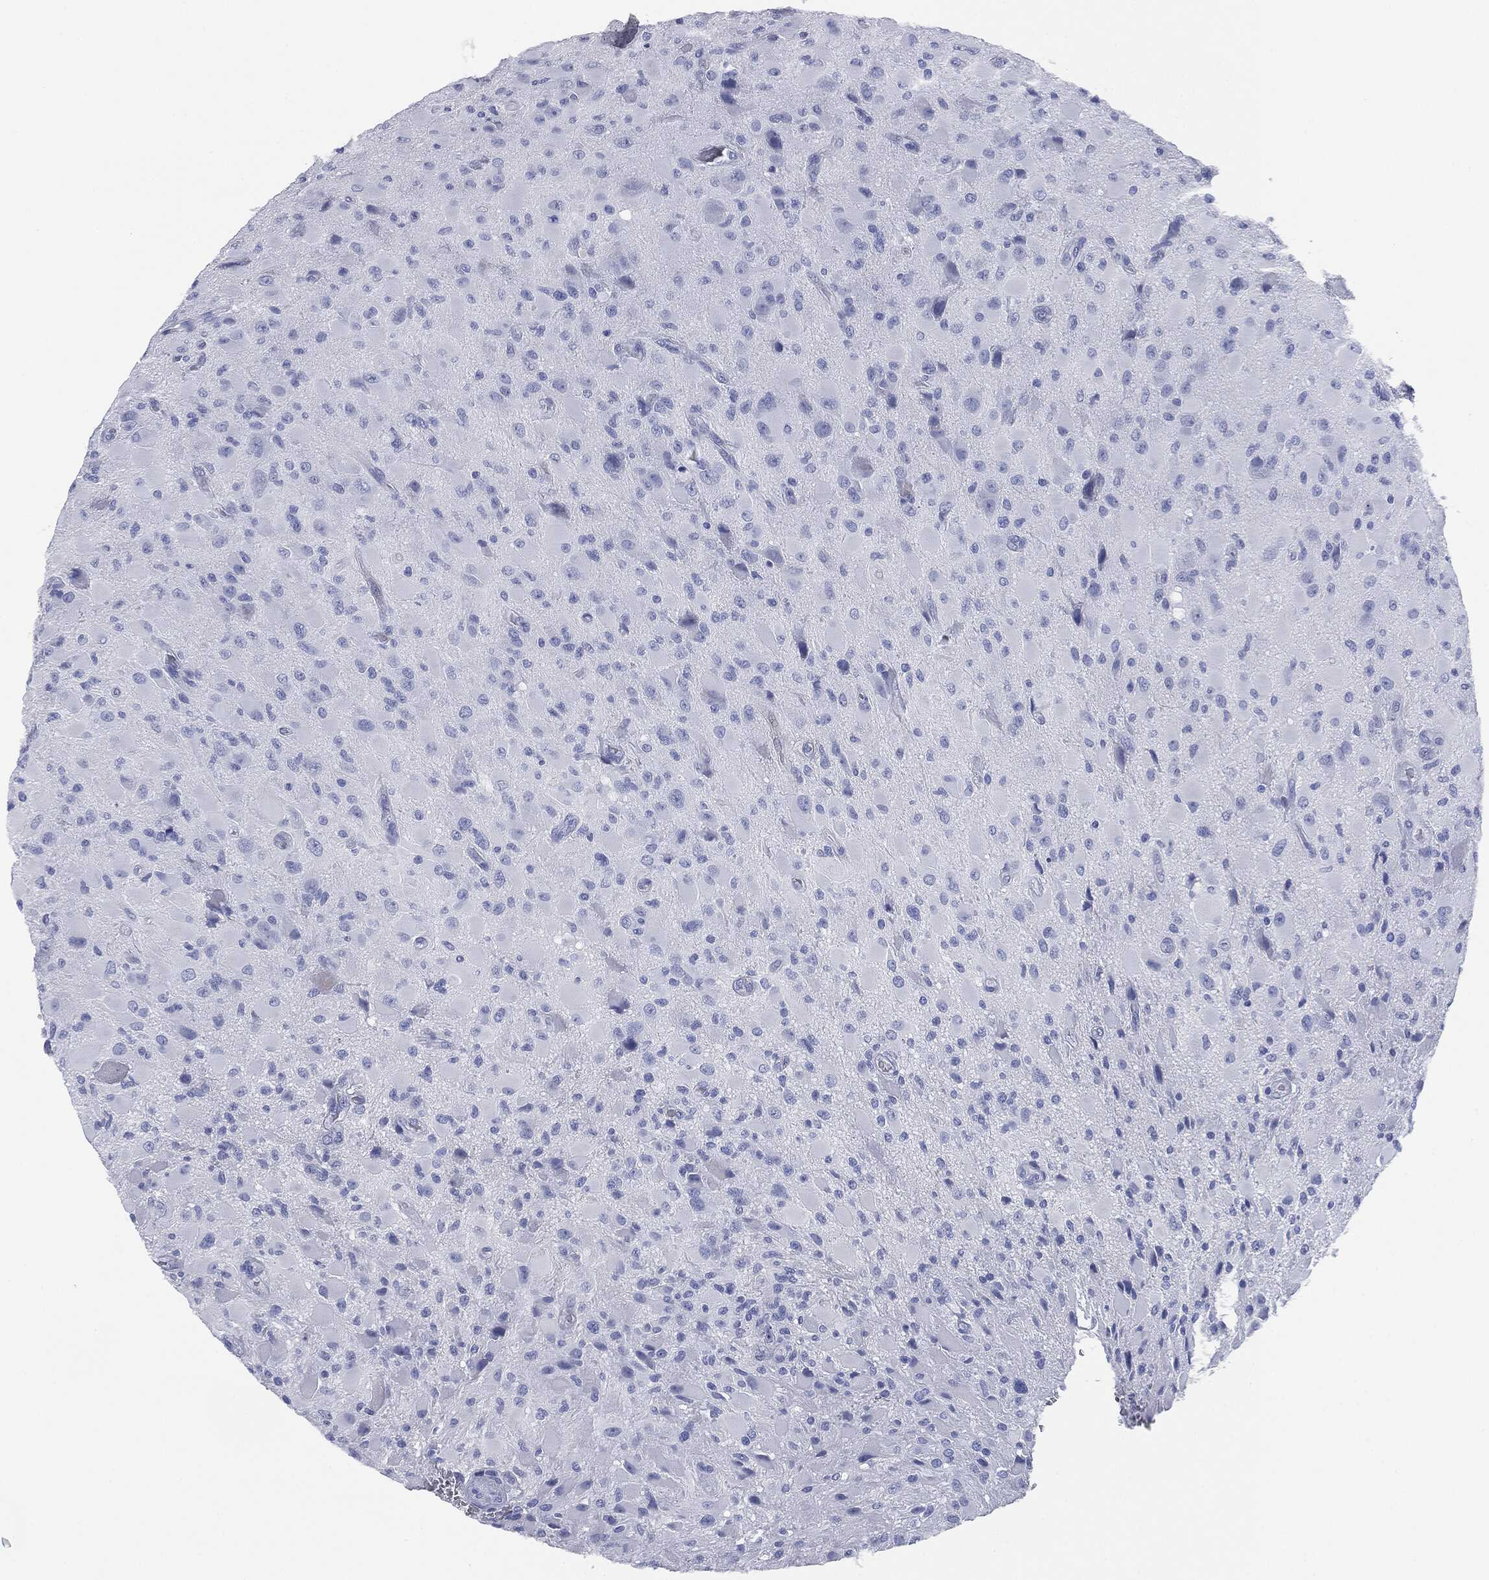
{"staining": {"intensity": "negative", "quantity": "none", "location": "none"}, "tissue": "glioma", "cell_type": "Tumor cells", "image_type": "cancer", "snomed": [{"axis": "morphology", "description": "Glioma, malignant, High grade"}, {"axis": "topography", "description": "Cerebral cortex"}], "caption": "Photomicrograph shows no protein expression in tumor cells of glioma tissue.", "gene": "ATP2A1", "patient": {"sex": "male", "age": 35}}